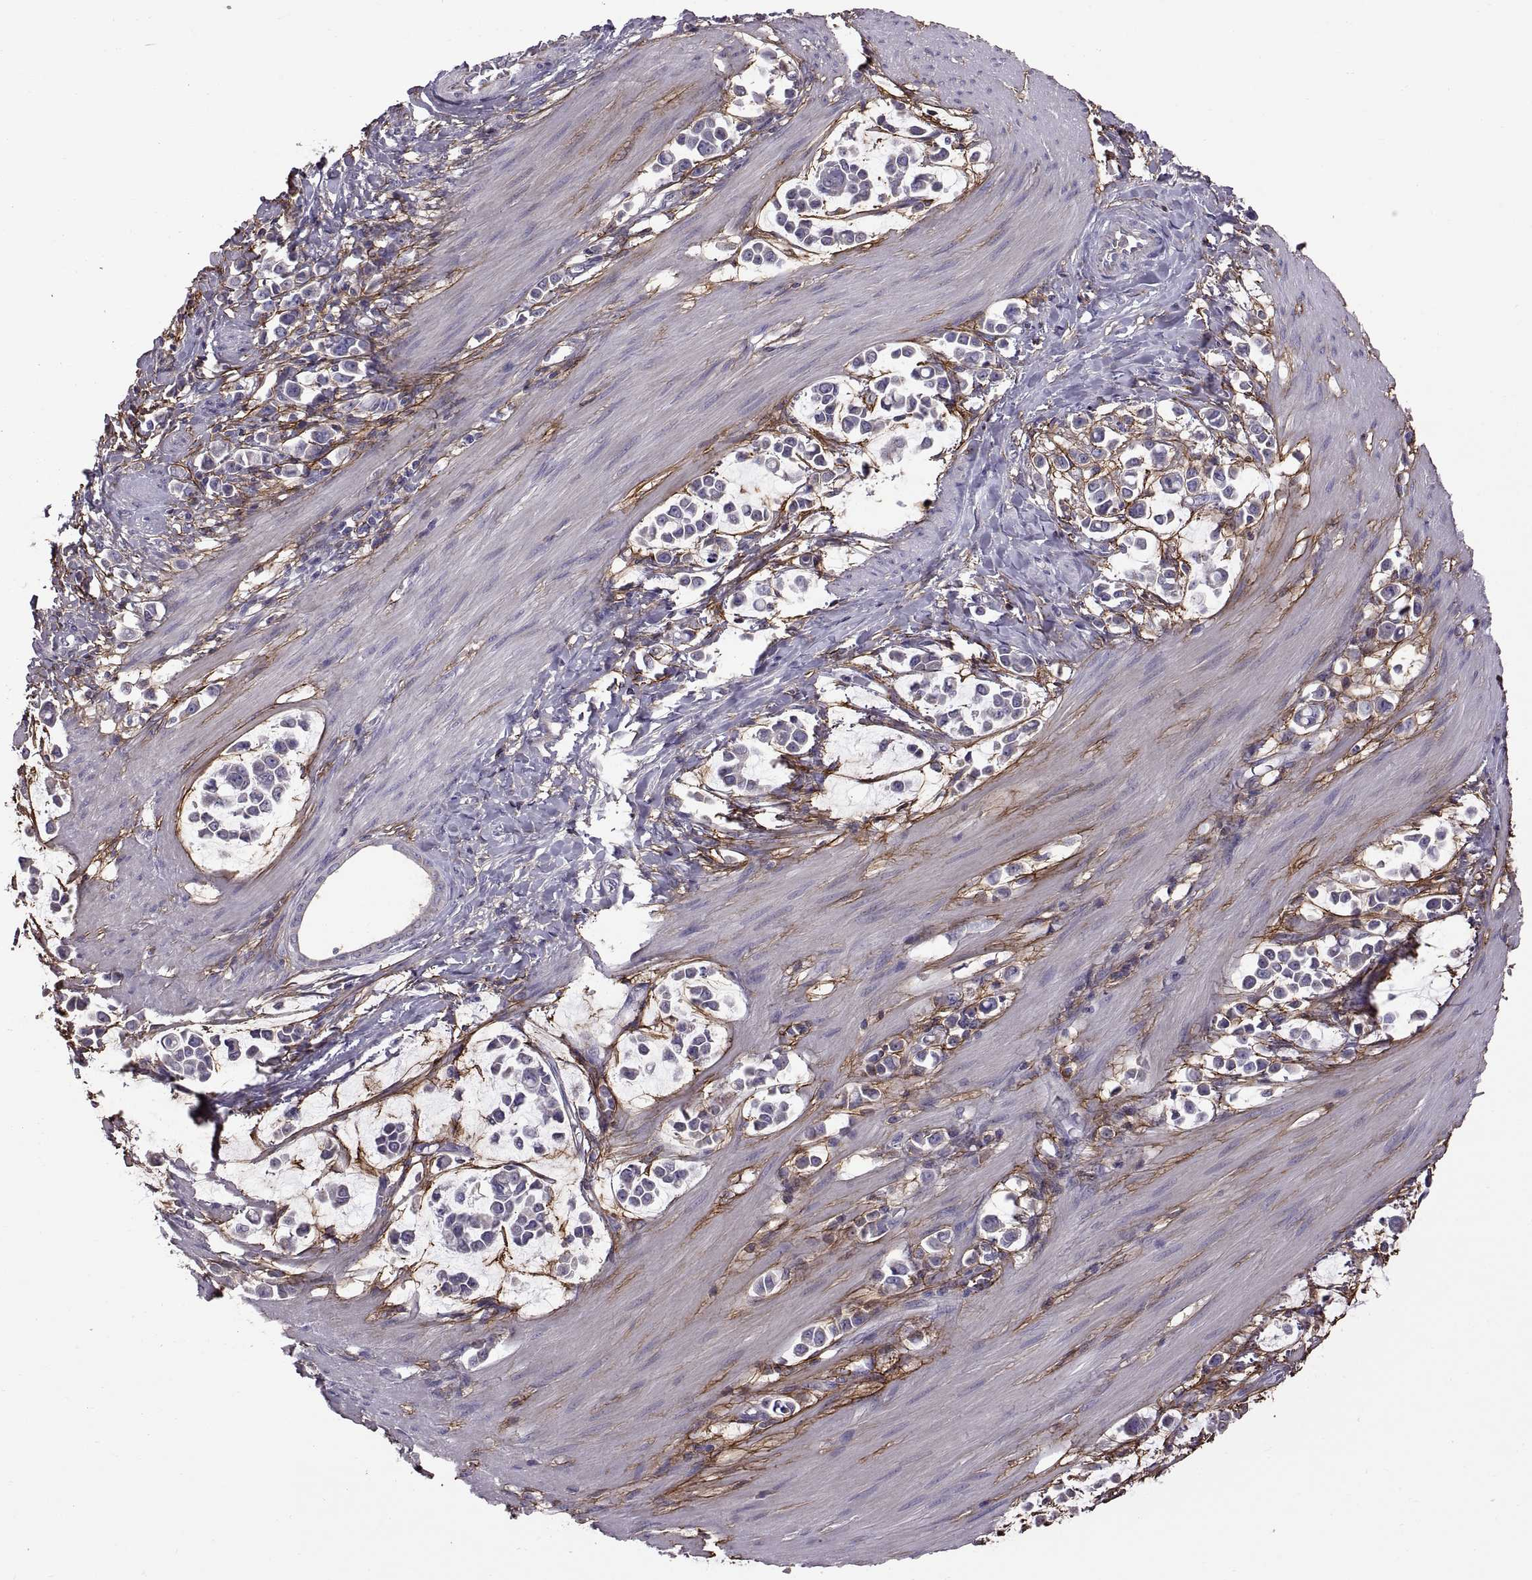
{"staining": {"intensity": "negative", "quantity": "none", "location": "none"}, "tissue": "stomach cancer", "cell_type": "Tumor cells", "image_type": "cancer", "snomed": [{"axis": "morphology", "description": "Adenocarcinoma, NOS"}, {"axis": "topography", "description": "Stomach"}], "caption": "High magnification brightfield microscopy of adenocarcinoma (stomach) stained with DAB (3,3'-diaminobenzidine) (brown) and counterstained with hematoxylin (blue): tumor cells show no significant positivity.", "gene": "EMILIN2", "patient": {"sex": "male", "age": 82}}